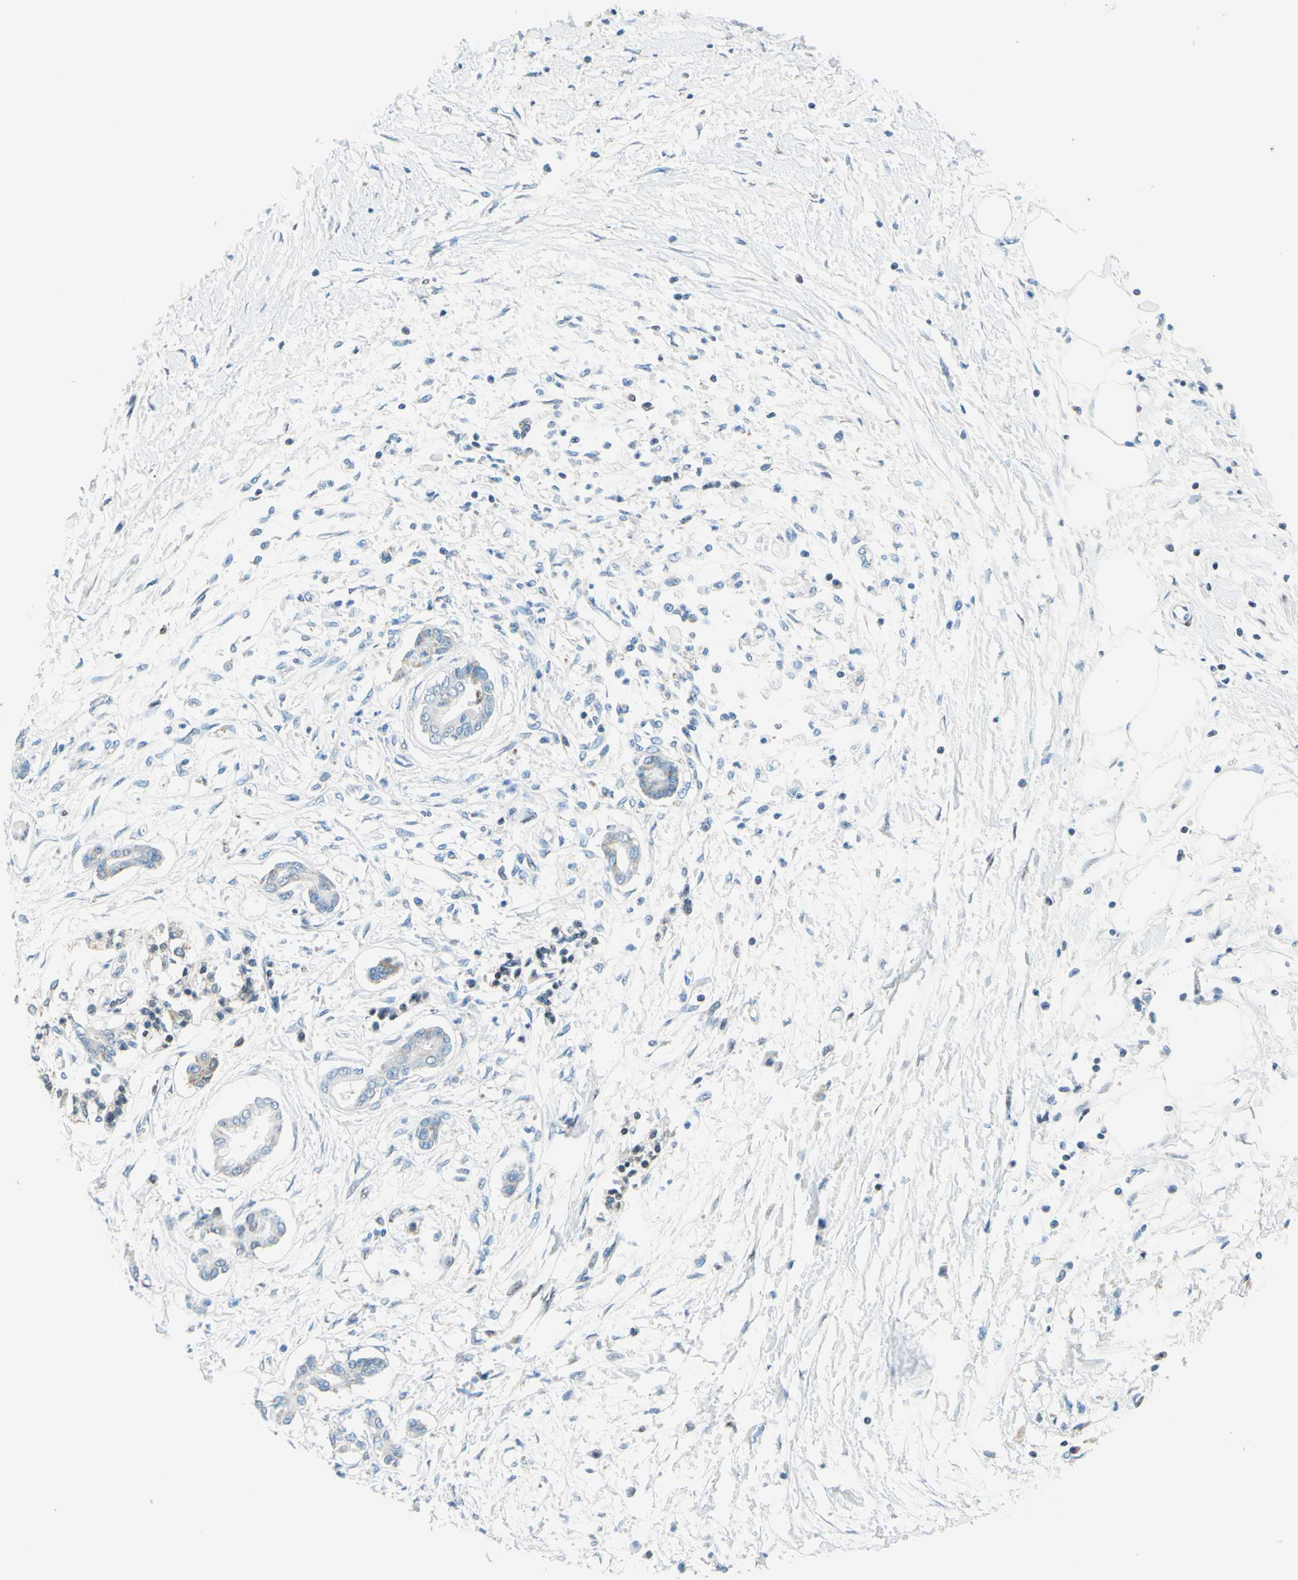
{"staining": {"intensity": "weak", "quantity": "25%-75%", "location": "cytoplasmic/membranous"}, "tissue": "pancreatic cancer", "cell_type": "Tumor cells", "image_type": "cancer", "snomed": [{"axis": "morphology", "description": "Adenocarcinoma, NOS"}, {"axis": "topography", "description": "Pancreas"}], "caption": "High-power microscopy captured an IHC photomicrograph of pancreatic adenocarcinoma, revealing weak cytoplasmic/membranous positivity in approximately 25%-75% of tumor cells.", "gene": "CBX7", "patient": {"sex": "male", "age": 56}}